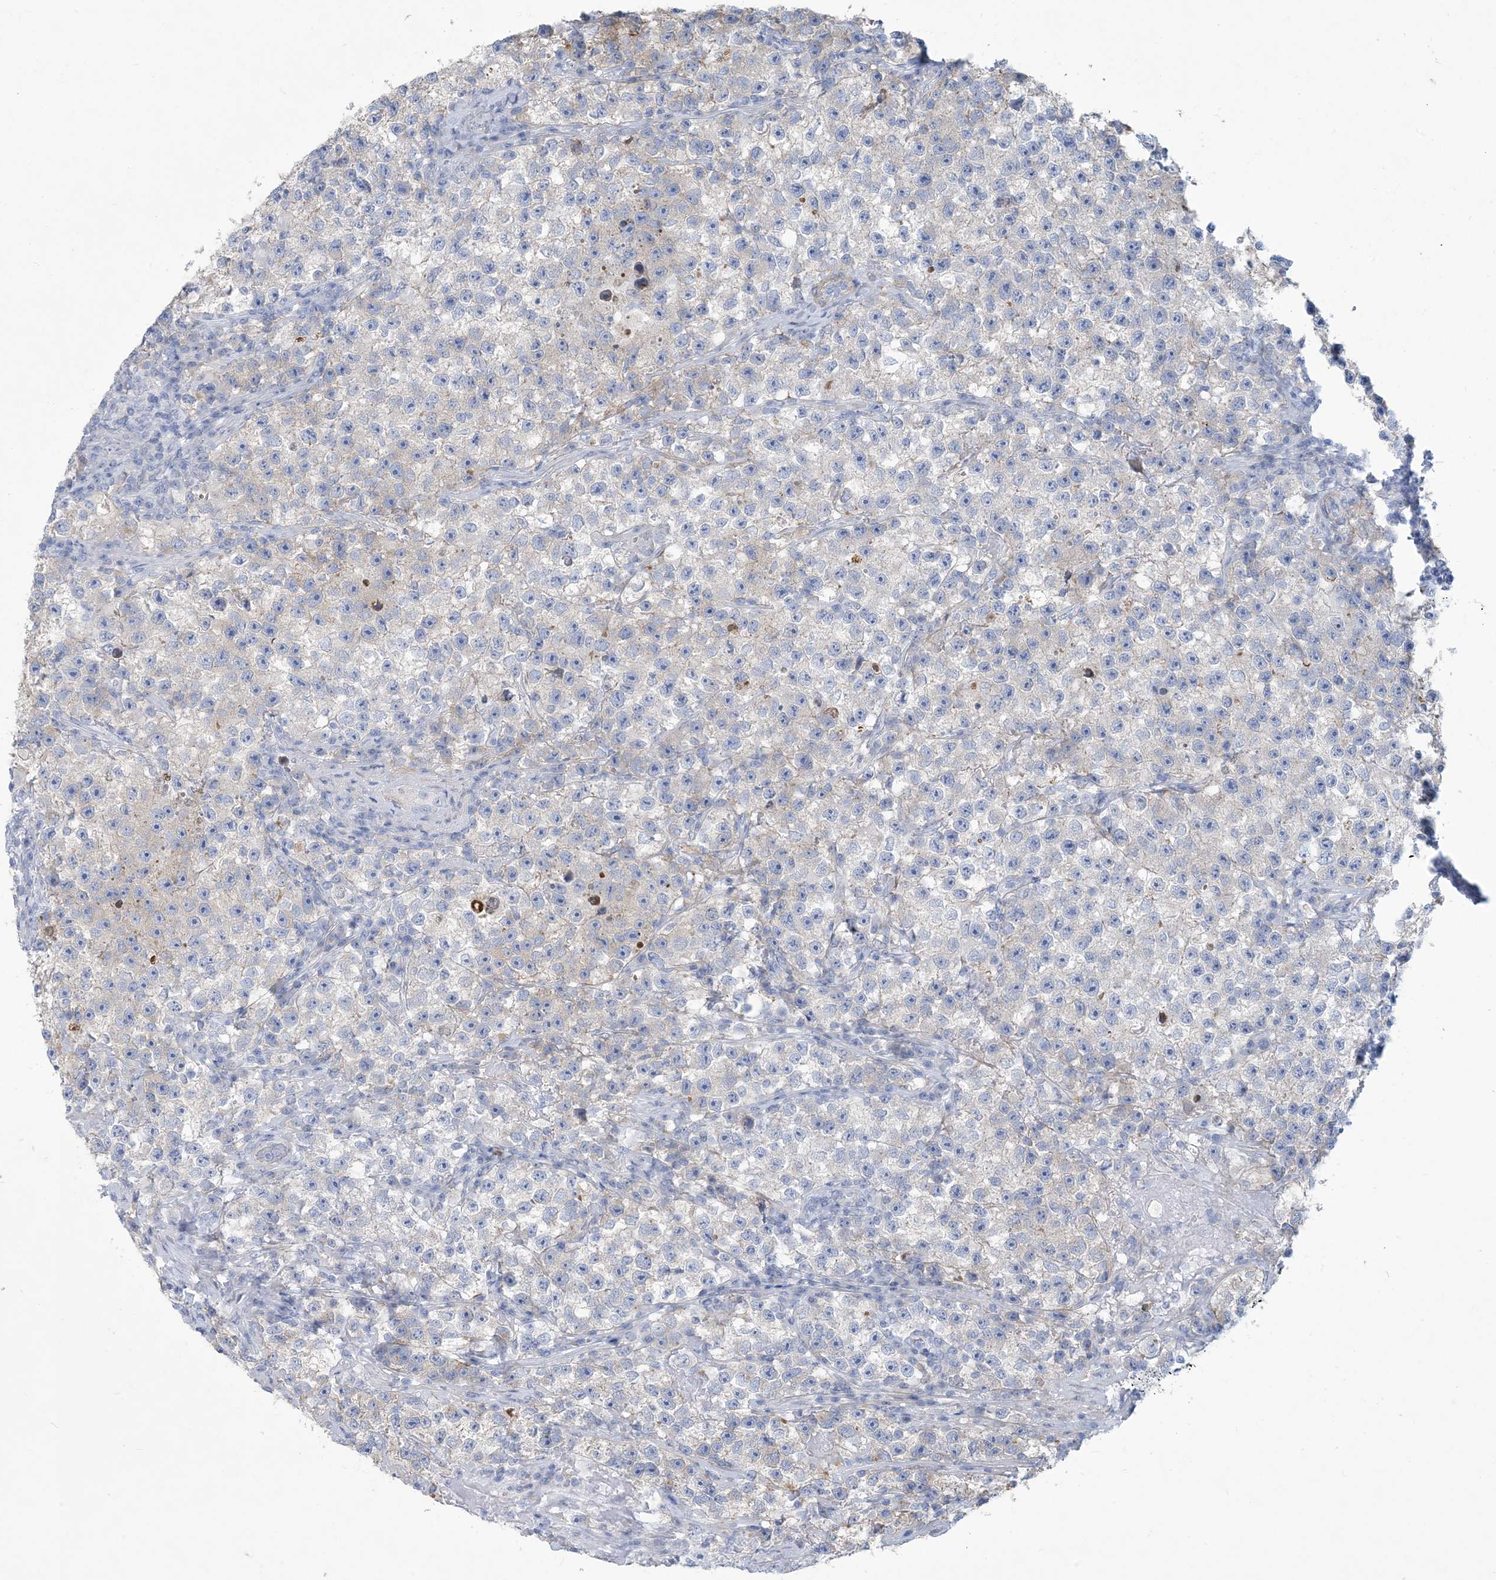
{"staining": {"intensity": "negative", "quantity": "none", "location": "none"}, "tissue": "testis cancer", "cell_type": "Tumor cells", "image_type": "cancer", "snomed": [{"axis": "morphology", "description": "Seminoma, NOS"}, {"axis": "topography", "description": "Testis"}], "caption": "Tumor cells show no significant positivity in seminoma (testis).", "gene": "MOXD1", "patient": {"sex": "male", "age": 22}}